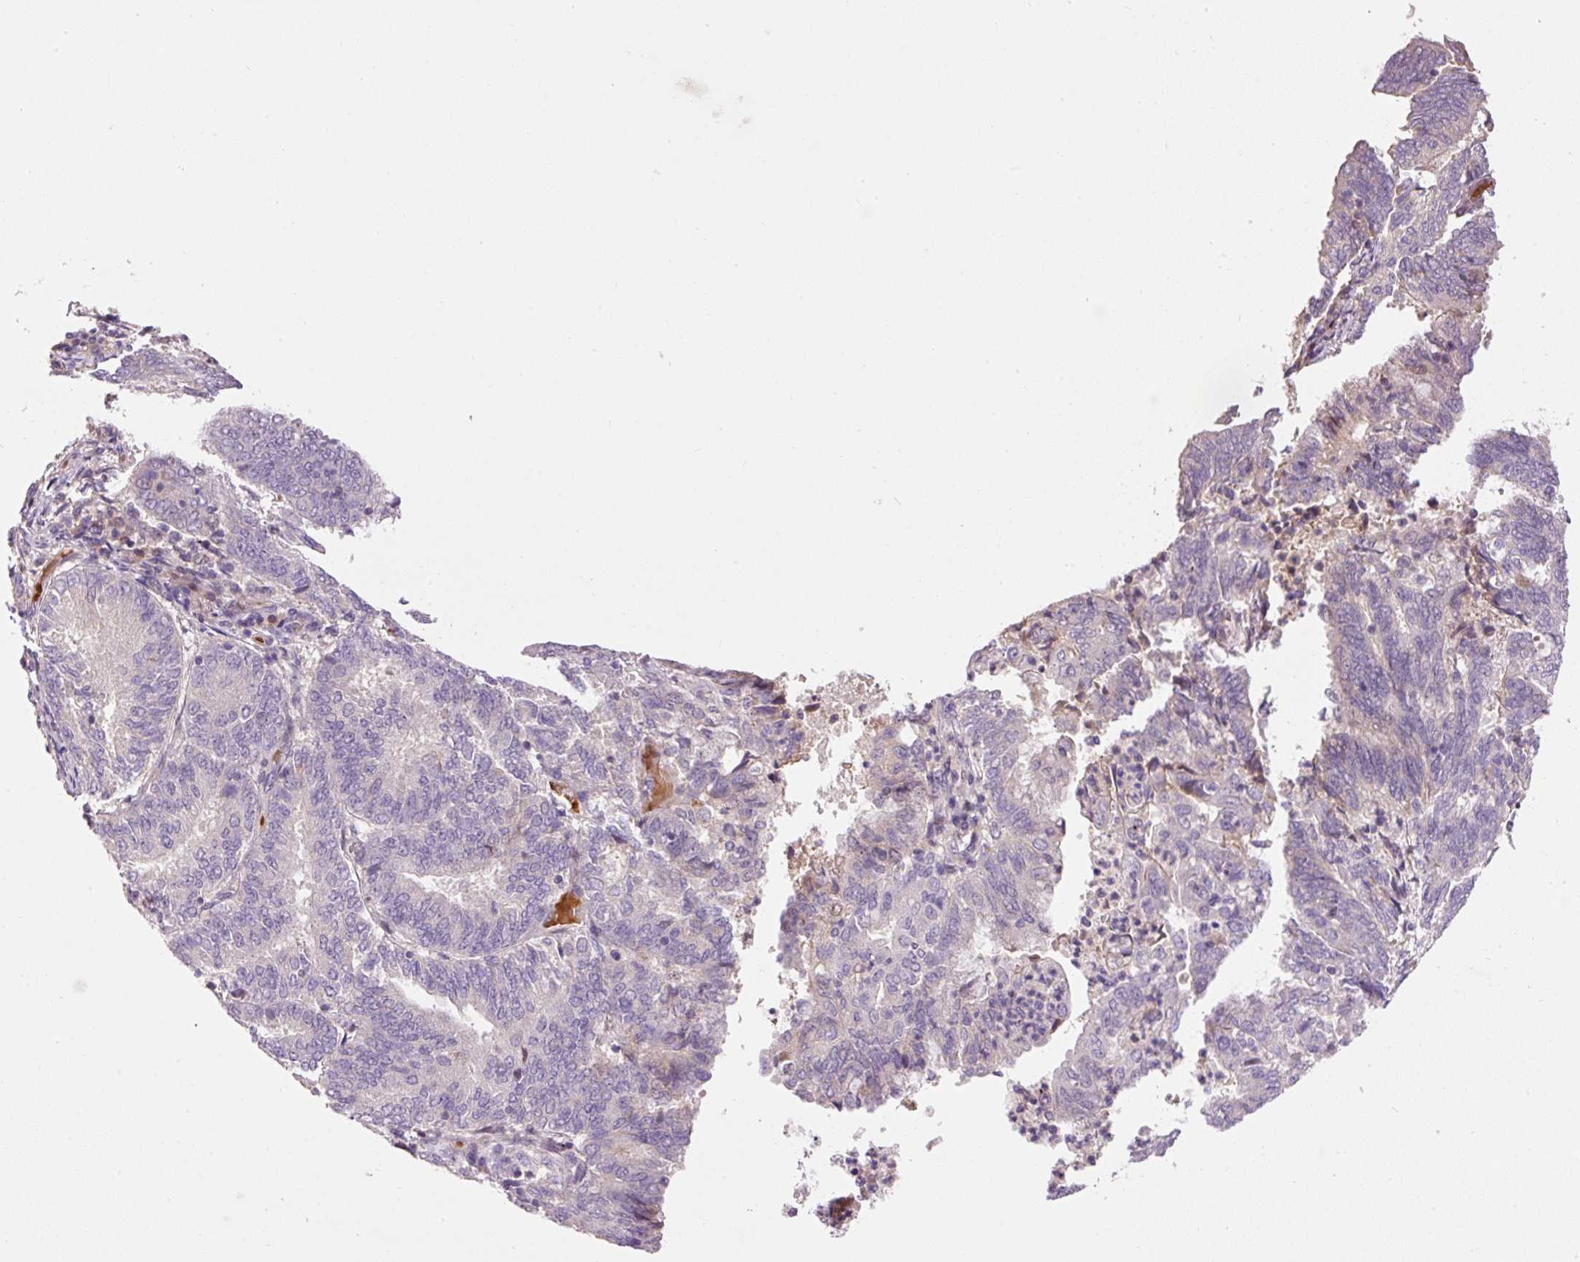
{"staining": {"intensity": "negative", "quantity": "none", "location": "none"}, "tissue": "endometrial cancer", "cell_type": "Tumor cells", "image_type": "cancer", "snomed": [{"axis": "morphology", "description": "Adenocarcinoma, NOS"}, {"axis": "topography", "description": "Endometrium"}], "caption": "The image displays no significant positivity in tumor cells of endometrial adenocarcinoma.", "gene": "CMTM8", "patient": {"sex": "female", "age": 80}}